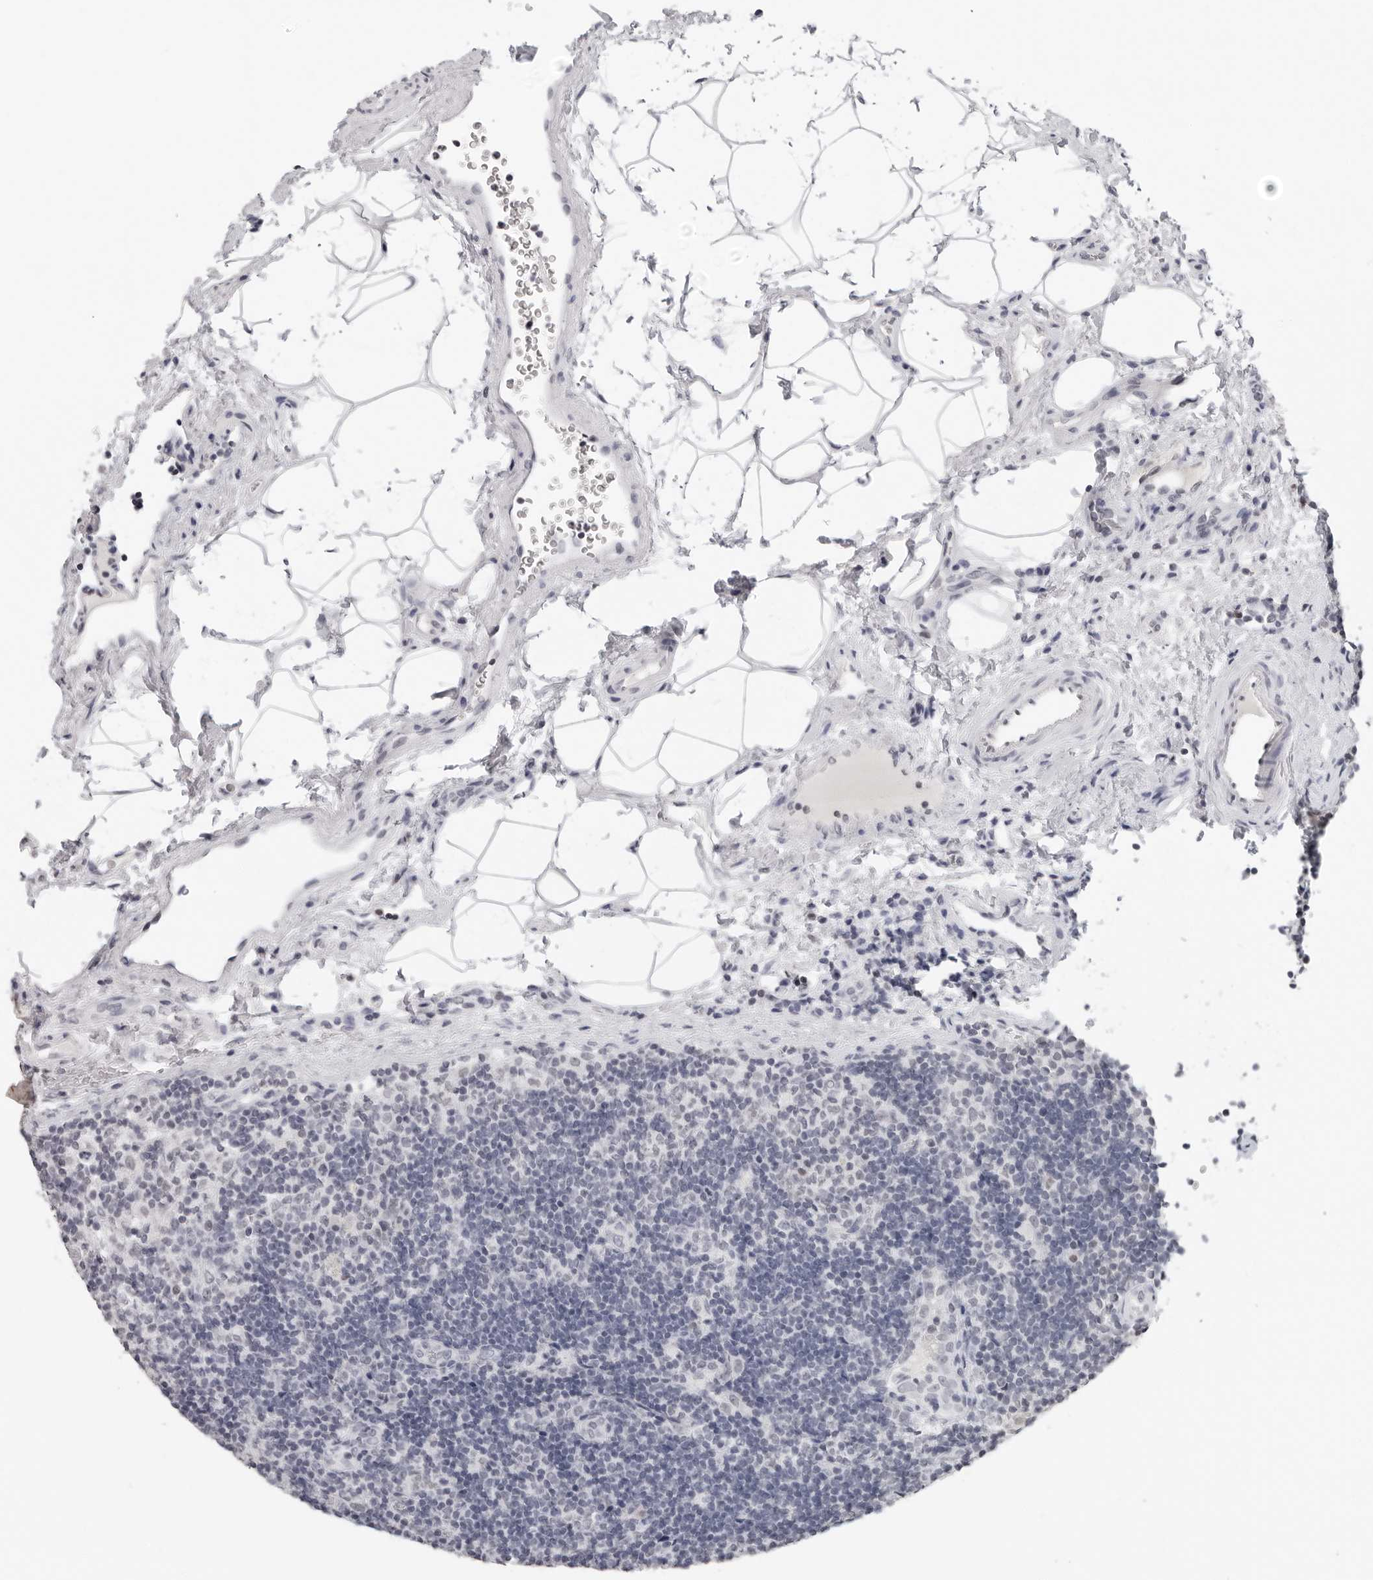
{"staining": {"intensity": "negative", "quantity": "none", "location": "none"}, "tissue": "lymph node", "cell_type": "Germinal center cells", "image_type": "normal", "snomed": [{"axis": "morphology", "description": "Normal tissue, NOS"}, {"axis": "topography", "description": "Lymph node"}], "caption": "The image reveals no significant expression in germinal center cells of lymph node. (Immunohistochemistry (ihc), brightfield microscopy, high magnification).", "gene": "FLG2", "patient": {"sex": "female", "age": 22}}